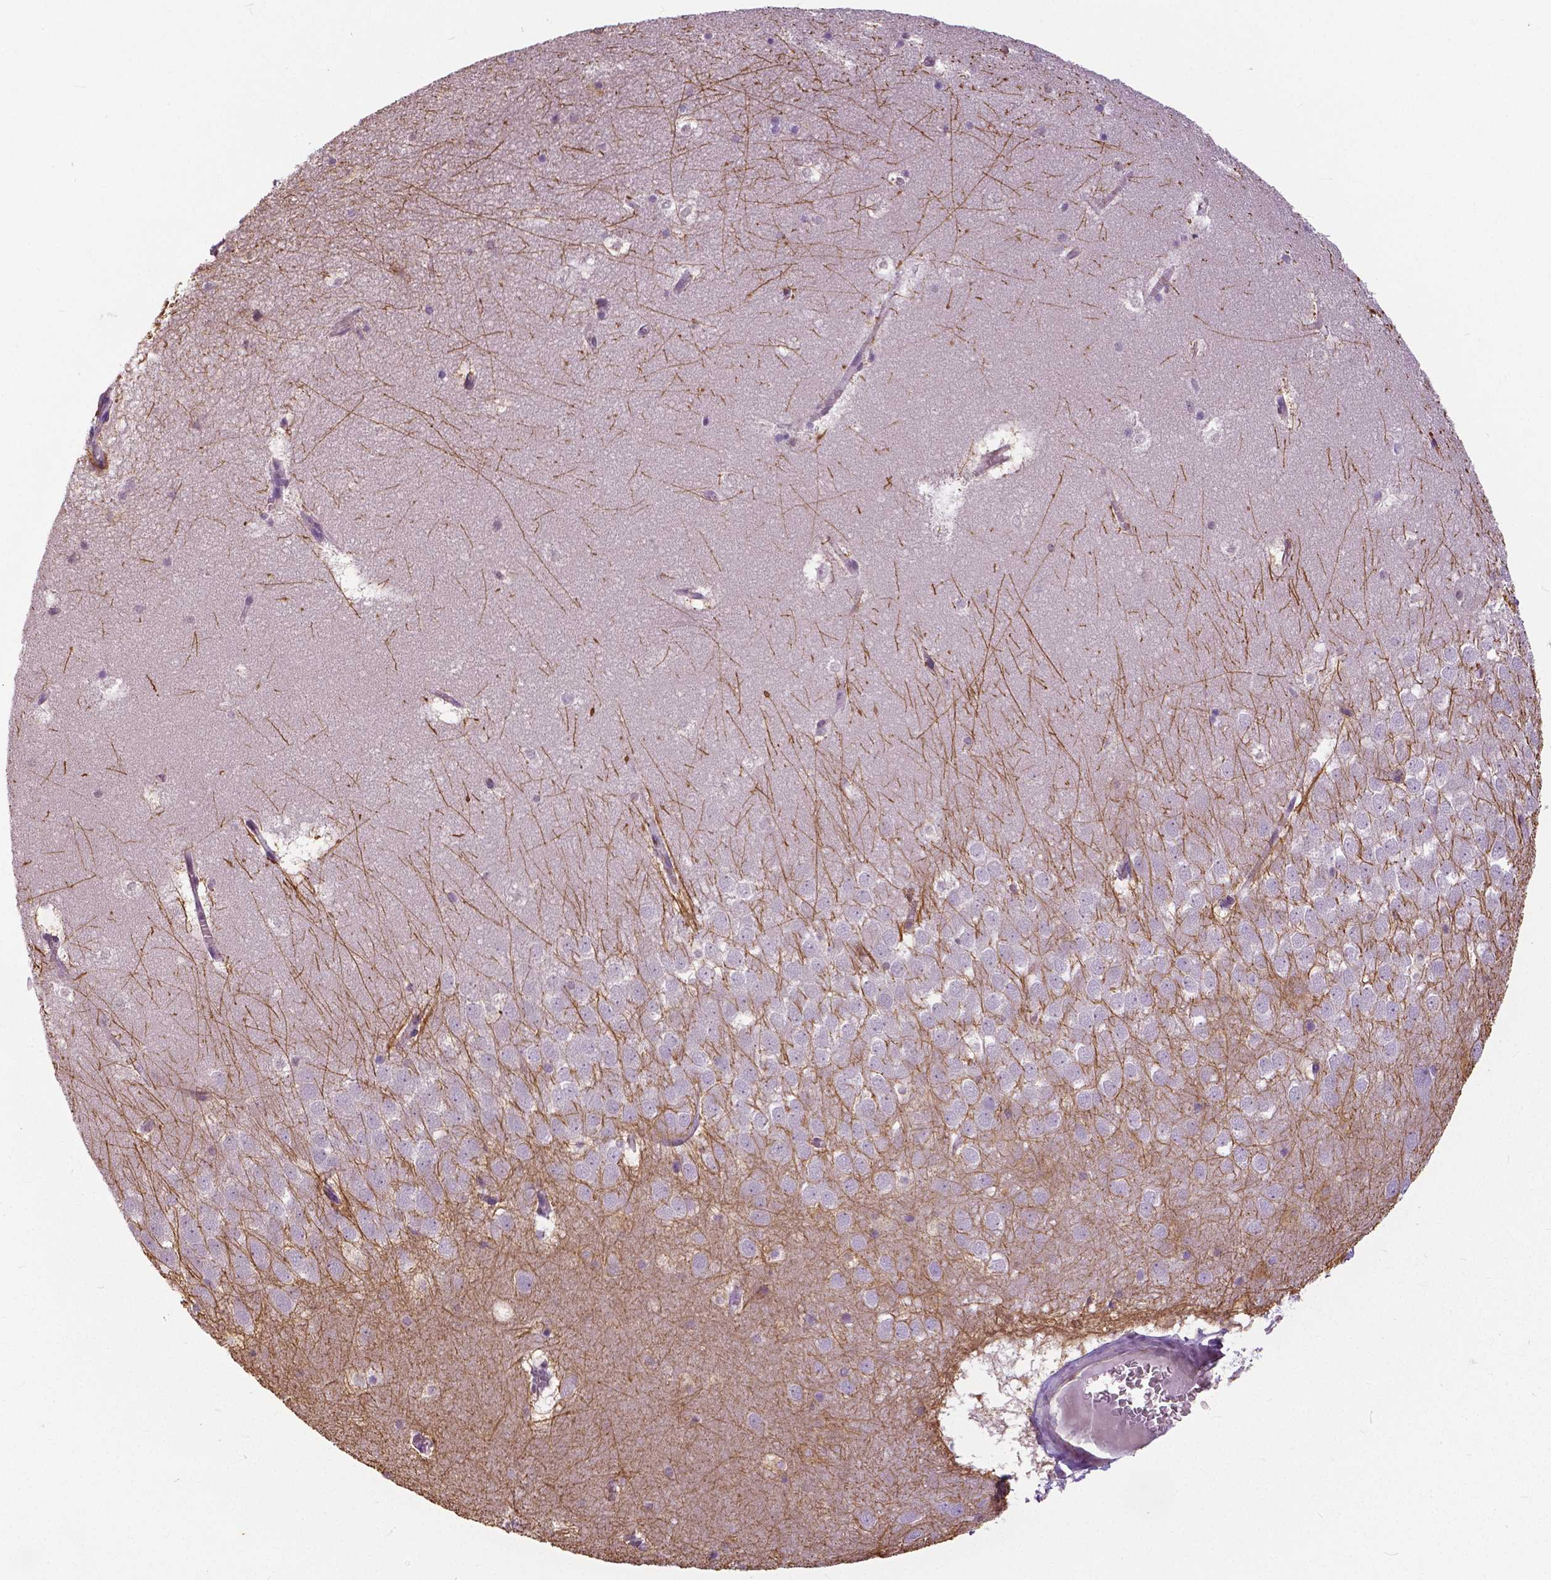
{"staining": {"intensity": "negative", "quantity": "none", "location": "none"}, "tissue": "hippocampus", "cell_type": "Glial cells", "image_type": "normal", "snomed": [{"axis": "morphology", "description": "Normal tissue, NOS"}, {"axis": "topography", "description": "Hippocampus"}], "caption": "Human hippocampus stained for a protein using IHC shows no positivity in glial cells.", "gene": "ANXA13", "patient": {"sex": "male", "age": 45}}